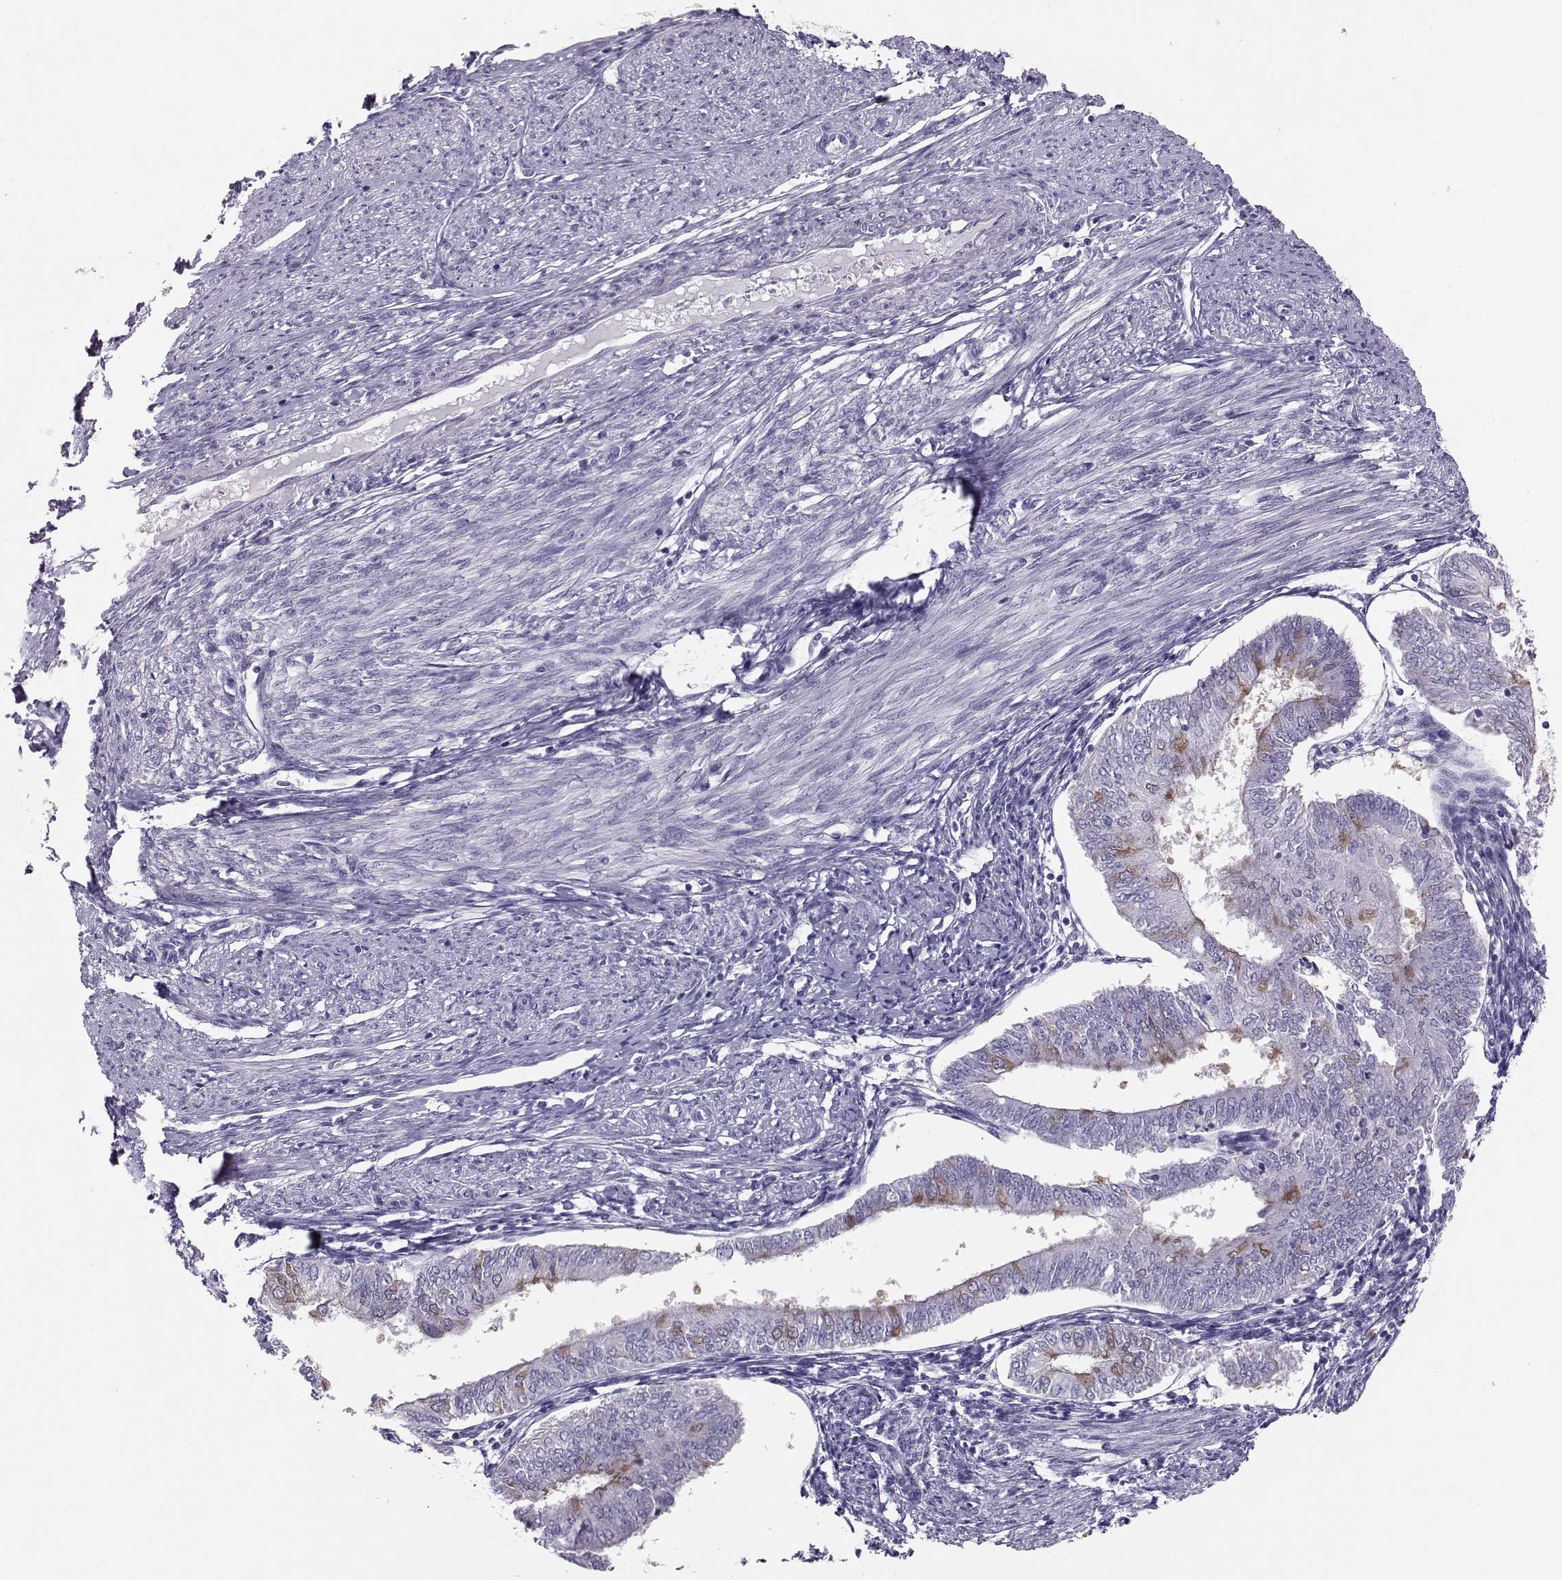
{"staining": {"intensity": "moderate", "quantity": "<25%", "location": "cytoplasmic/membranous"}, "tissue": "endometrial cancer", "cell_type": "Tumor cells", "image_type": "cancer", "snomed": [{"axis": "morphology", "description": "Adenocarcinoma, NOS"}, {"axis": "topography", "description": "Endometrium"}], "caption": "An IHC image of neoplastic tissue is shown. Protein staining in brown shows moderate cytoplasmic/membranous positivity in endometrial adenocarcinoma within tumor cells. The staining was performed using DAB, with brown indicating positive protein expression. Nuclei are stained blue with hematoxylin.", "gene": "DNAAF1", "patient": {"sex": "female", "age": 58}}